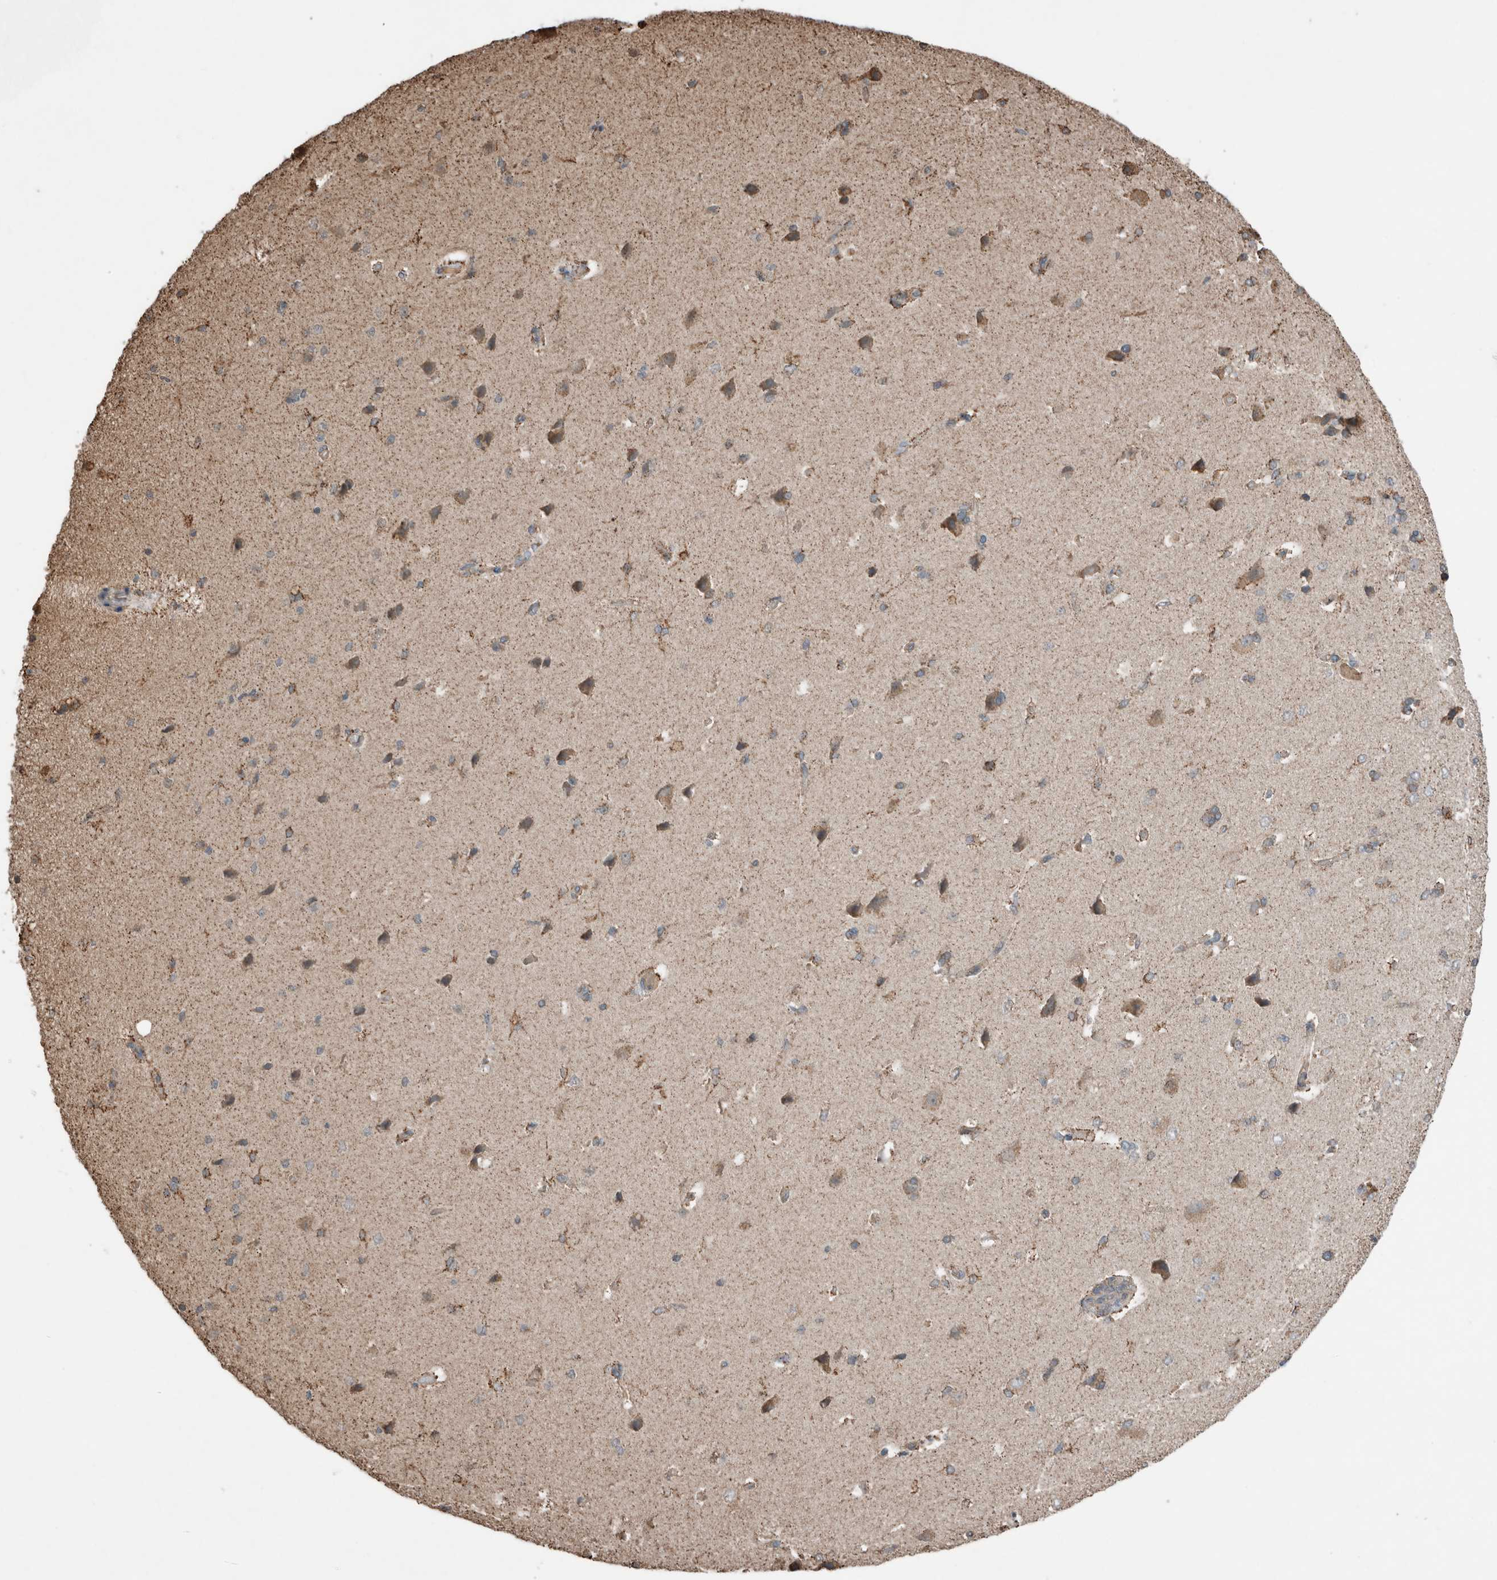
{"staining": {"intensity": "weak", "quantity": ">75%", "location": "cytoplasmic/membranous"}, "tissue": "cerebral cortex", "cell_type": "Endothelial cells", "image_type": "normal", "snomed": [{"axis": "morphology", "description": "Normal tissue, NOS"}, {"axis": "topography", "description": "Cerebral cortex"}], "caption": "About >75% of endothelial cells in benign cerebral cortex reveal weak cytoplasmic/membranous protein positivity as visualized by brown immunohistochemical staining.", "gene": "KLK14", "patient": {"sex": "male", "age": 62}}